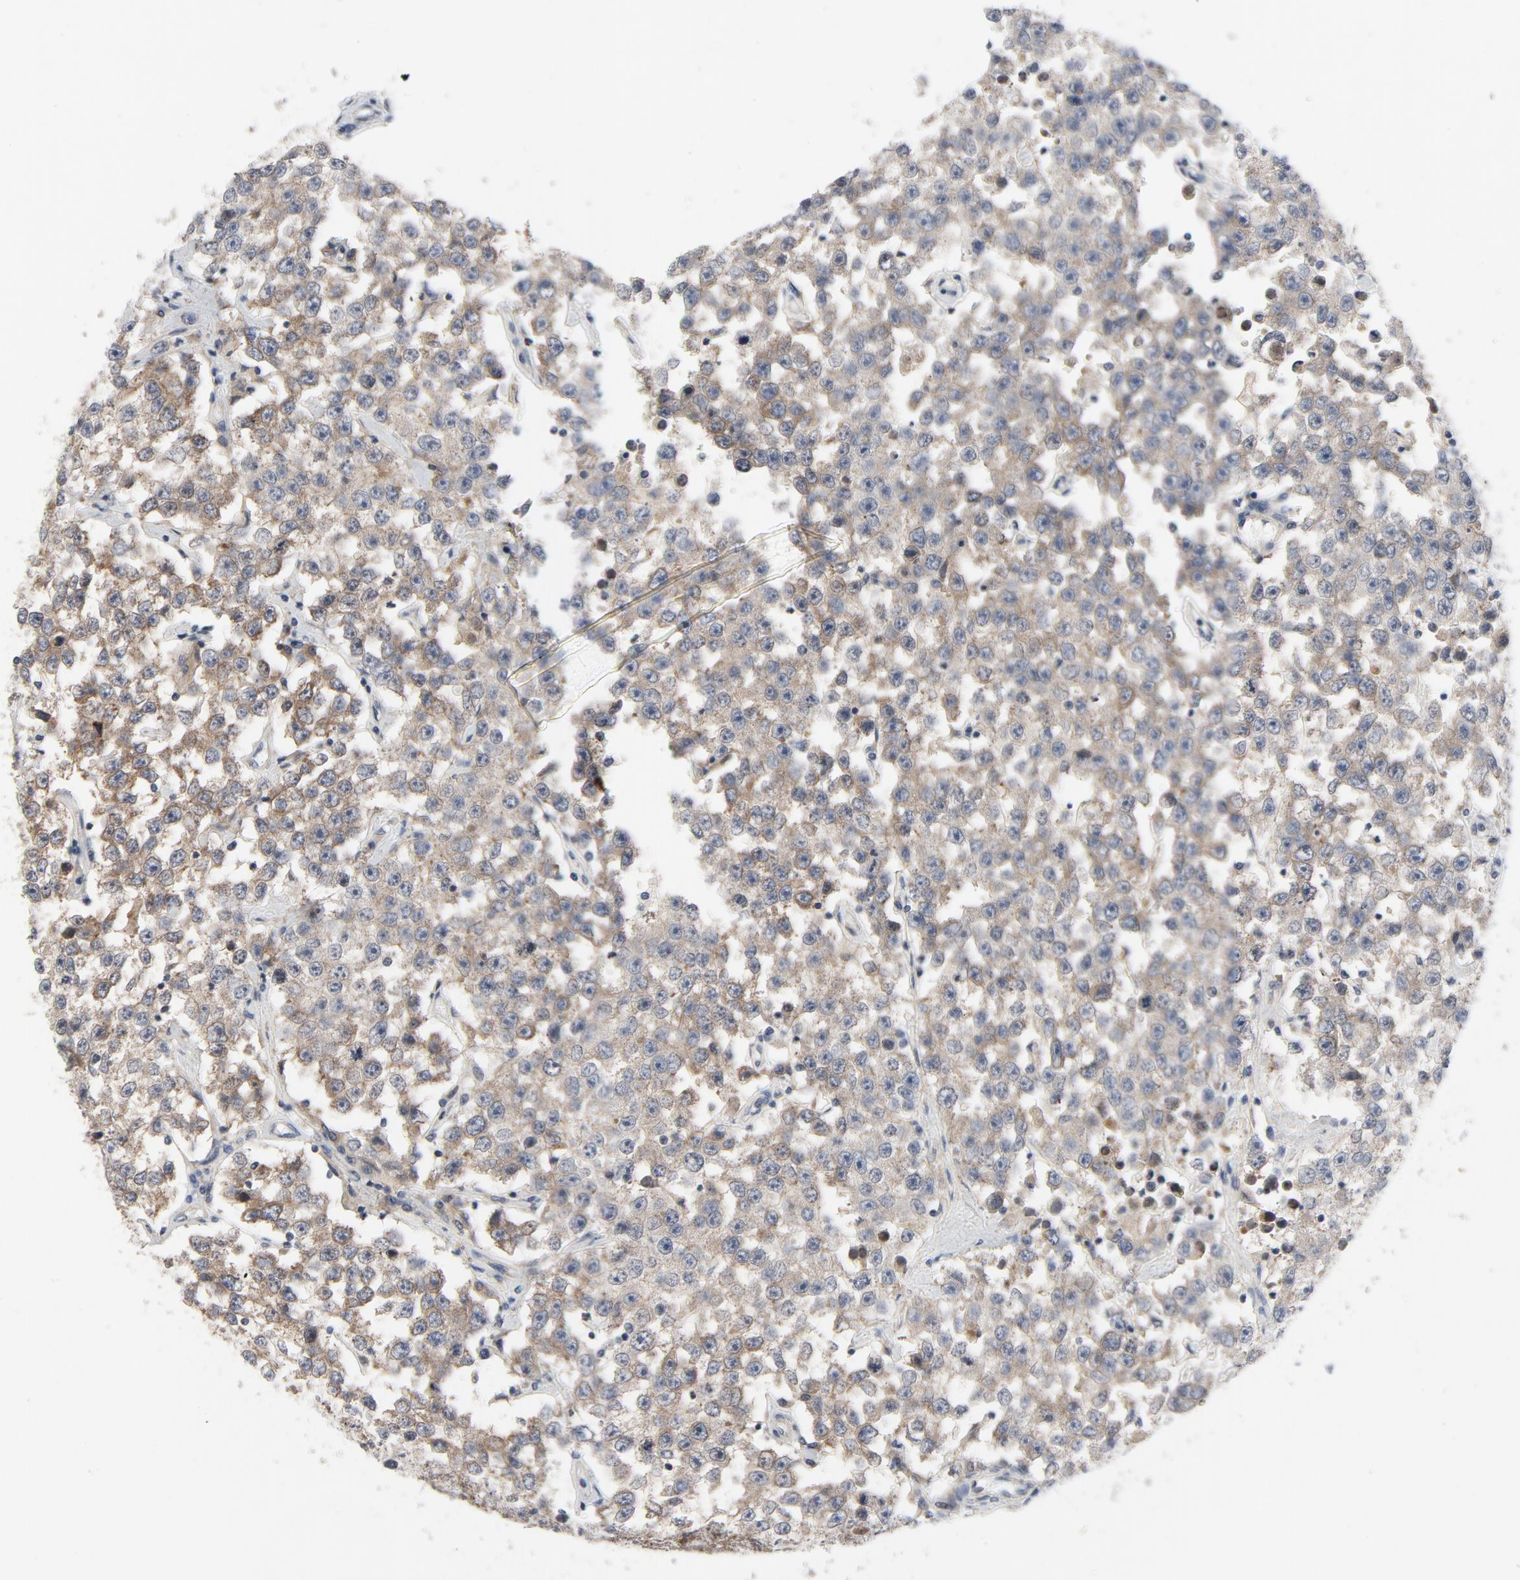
{"staining": {"intensity": "moderate", "quantity": ">75%", "location": "cytoplasmic/membranous"}, "tissue": "testis cancer", "cell_type": "Tumor cells", "image_type": "cancer", "snomed": [{"axis": "morphology", "description": "Seminoma, NOS"}, {"axis": "topography", "description": "Testis"}], "caption": "Testis cancer tissue shows moderate cytoplasmic/membranous positivity in about >75% of tumor cells", "gene": "TSG101", "patient": {"sex": "male", "age": 52}}